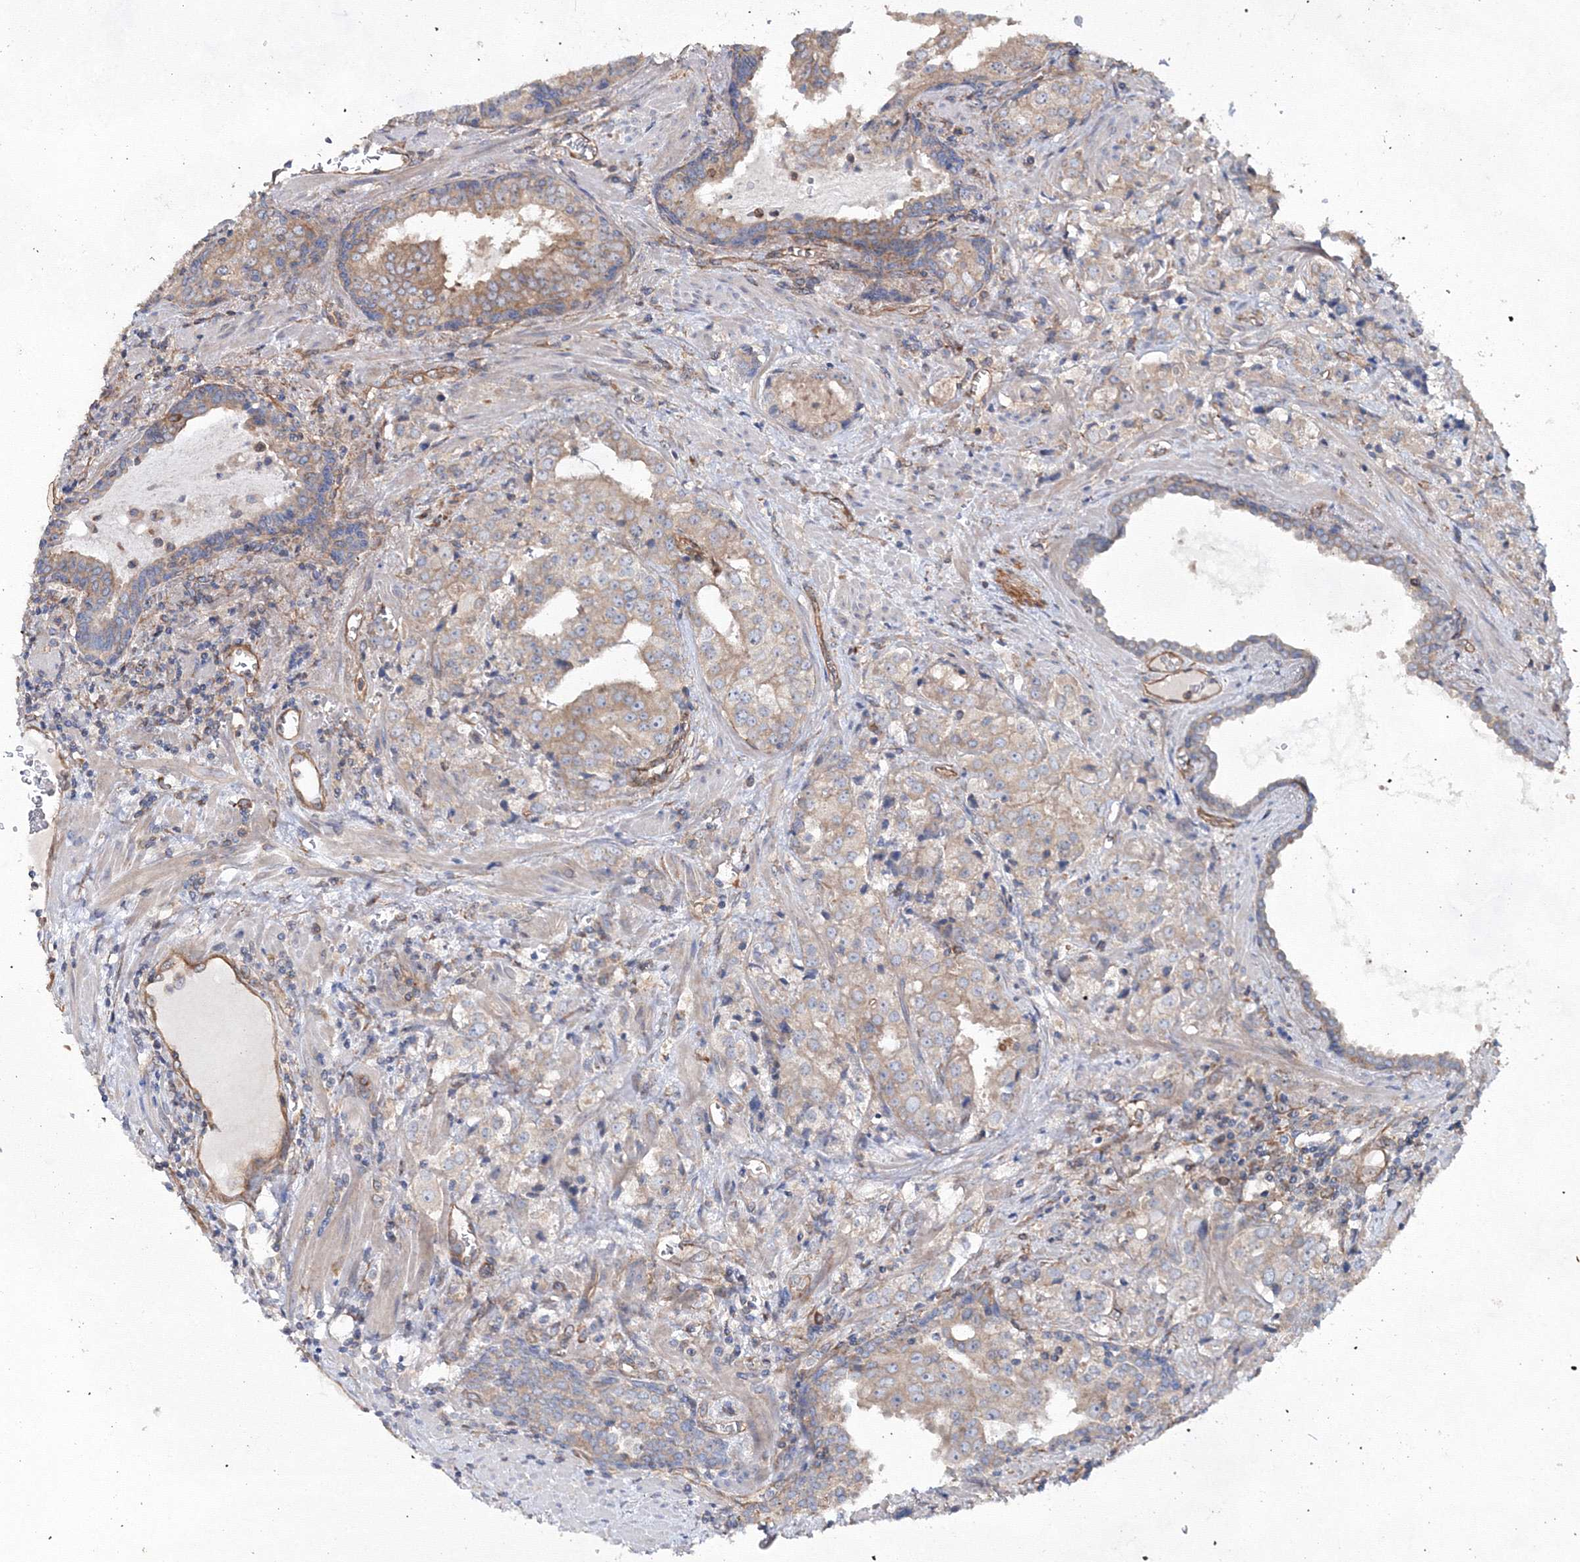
{"staining": {"intensity": "weak", "quantity": "25%-75%", "location": "cytoplasmic/membranous"}, "tissue": "prostate cancer", "cell_type": "Tumor cells", "image_type": "cancer", "snomed": [{"axis": "morphology", "description": "Adenocarcinoma, High grade"}, {"axis": "topography", "description": "Prostate"}], "caption": "Human adenocarcinoma (high-grade) (prostate) stained with a protein marker displays weak staining in tumor cells.", "gene": "EXOC6", "patient": {"sex": "male", "age": 68}}